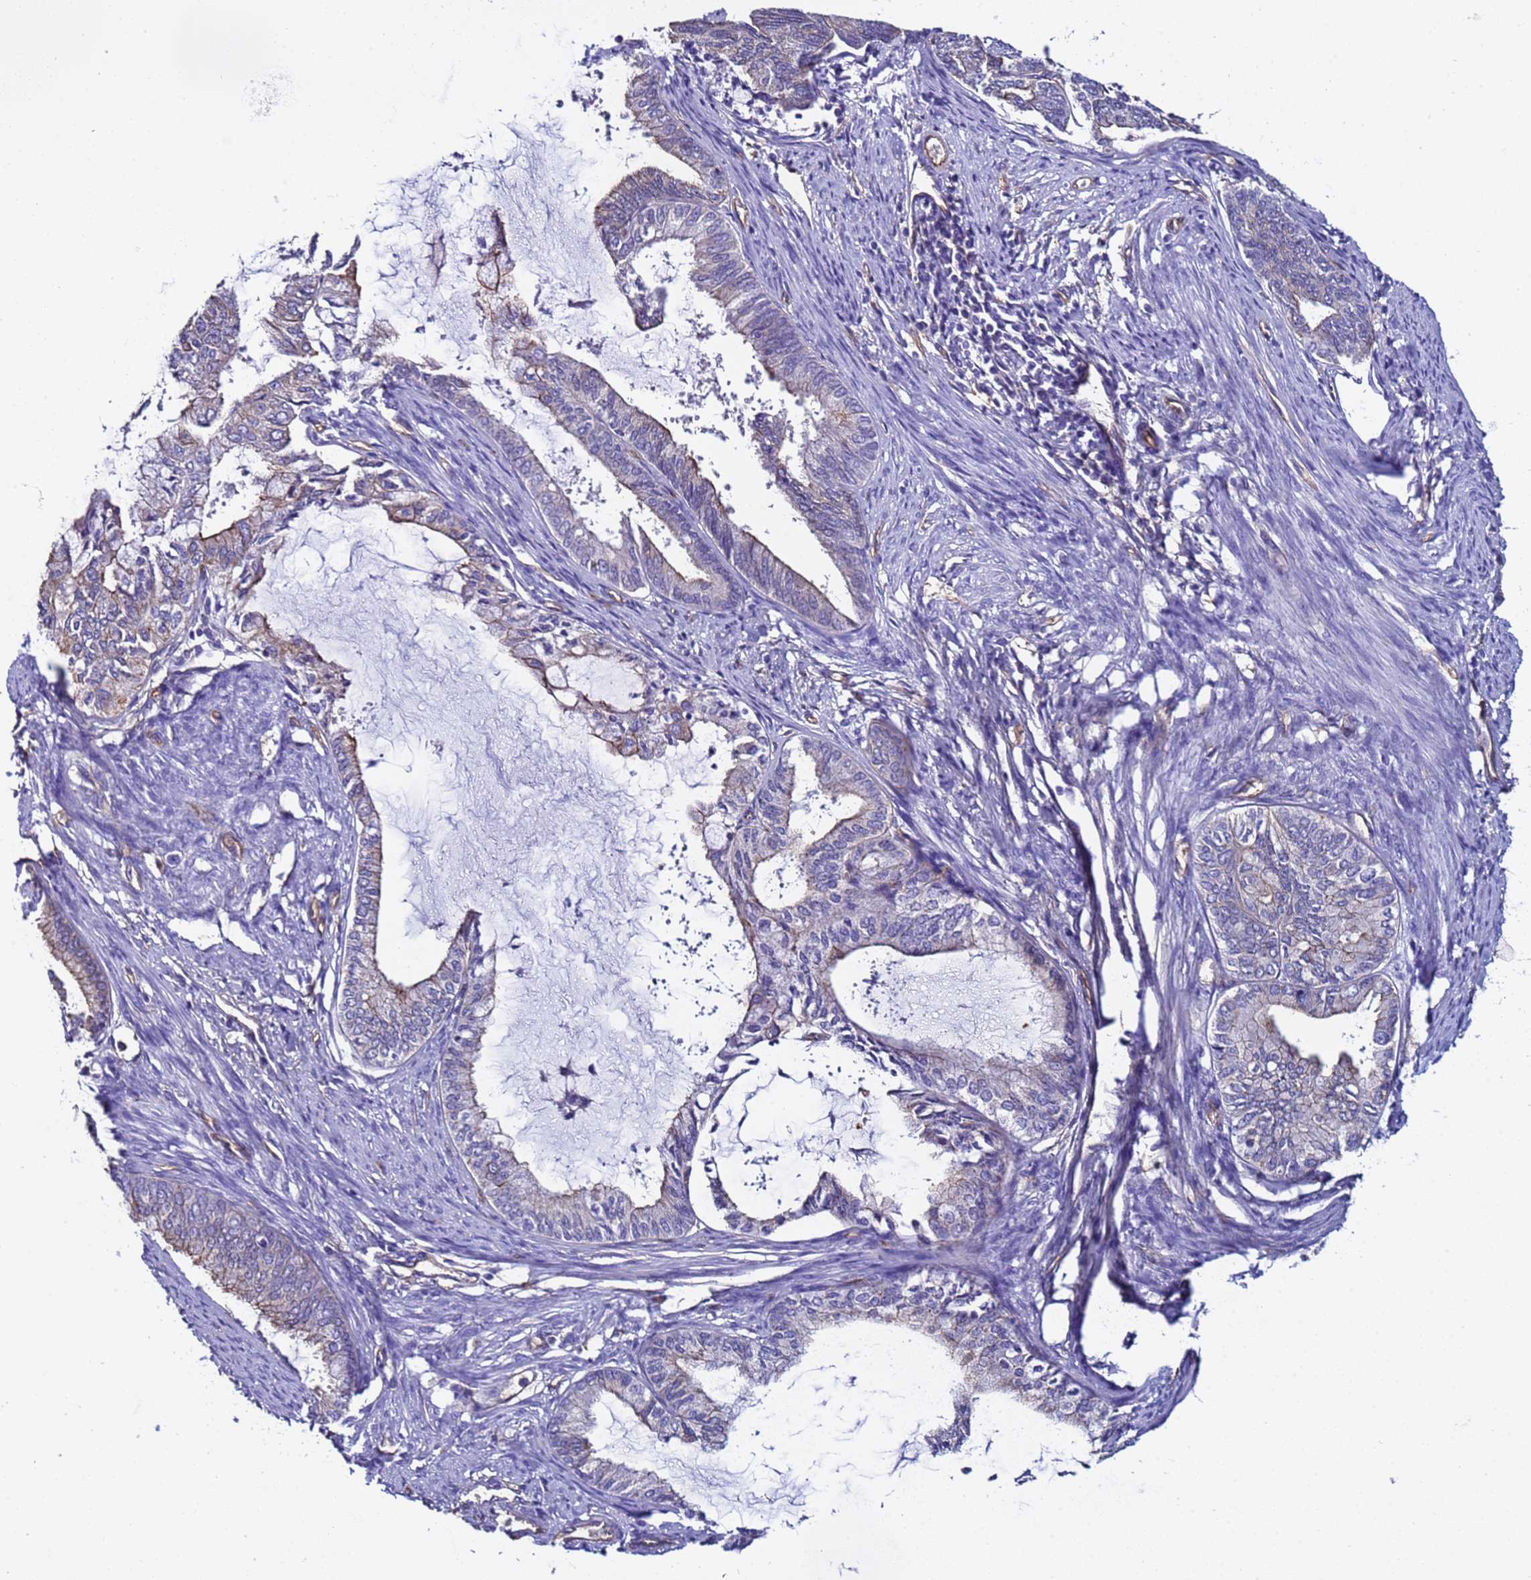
{"staining": {"intensity": "moderate", "quantity": "<25%", "location": "cytoplasmic/membranous"}, "tissue": "endometrial cancer", "cell_type": "Tumor cells", "image_type": "cancer", "snomed": [{"axis": "morphology", "description": "Adenocarcinoma, NOS"}, {"axis": "topography", "description": "Endometrium"}], "caption": "Tumor cells demonstrate moderate cytoplasmic/membranous staining in about <25% of cells in endometrial cancer (adenocarcinoma).", "gene": "ZNF248", "patient": {"sex": "female", "age": 86}}